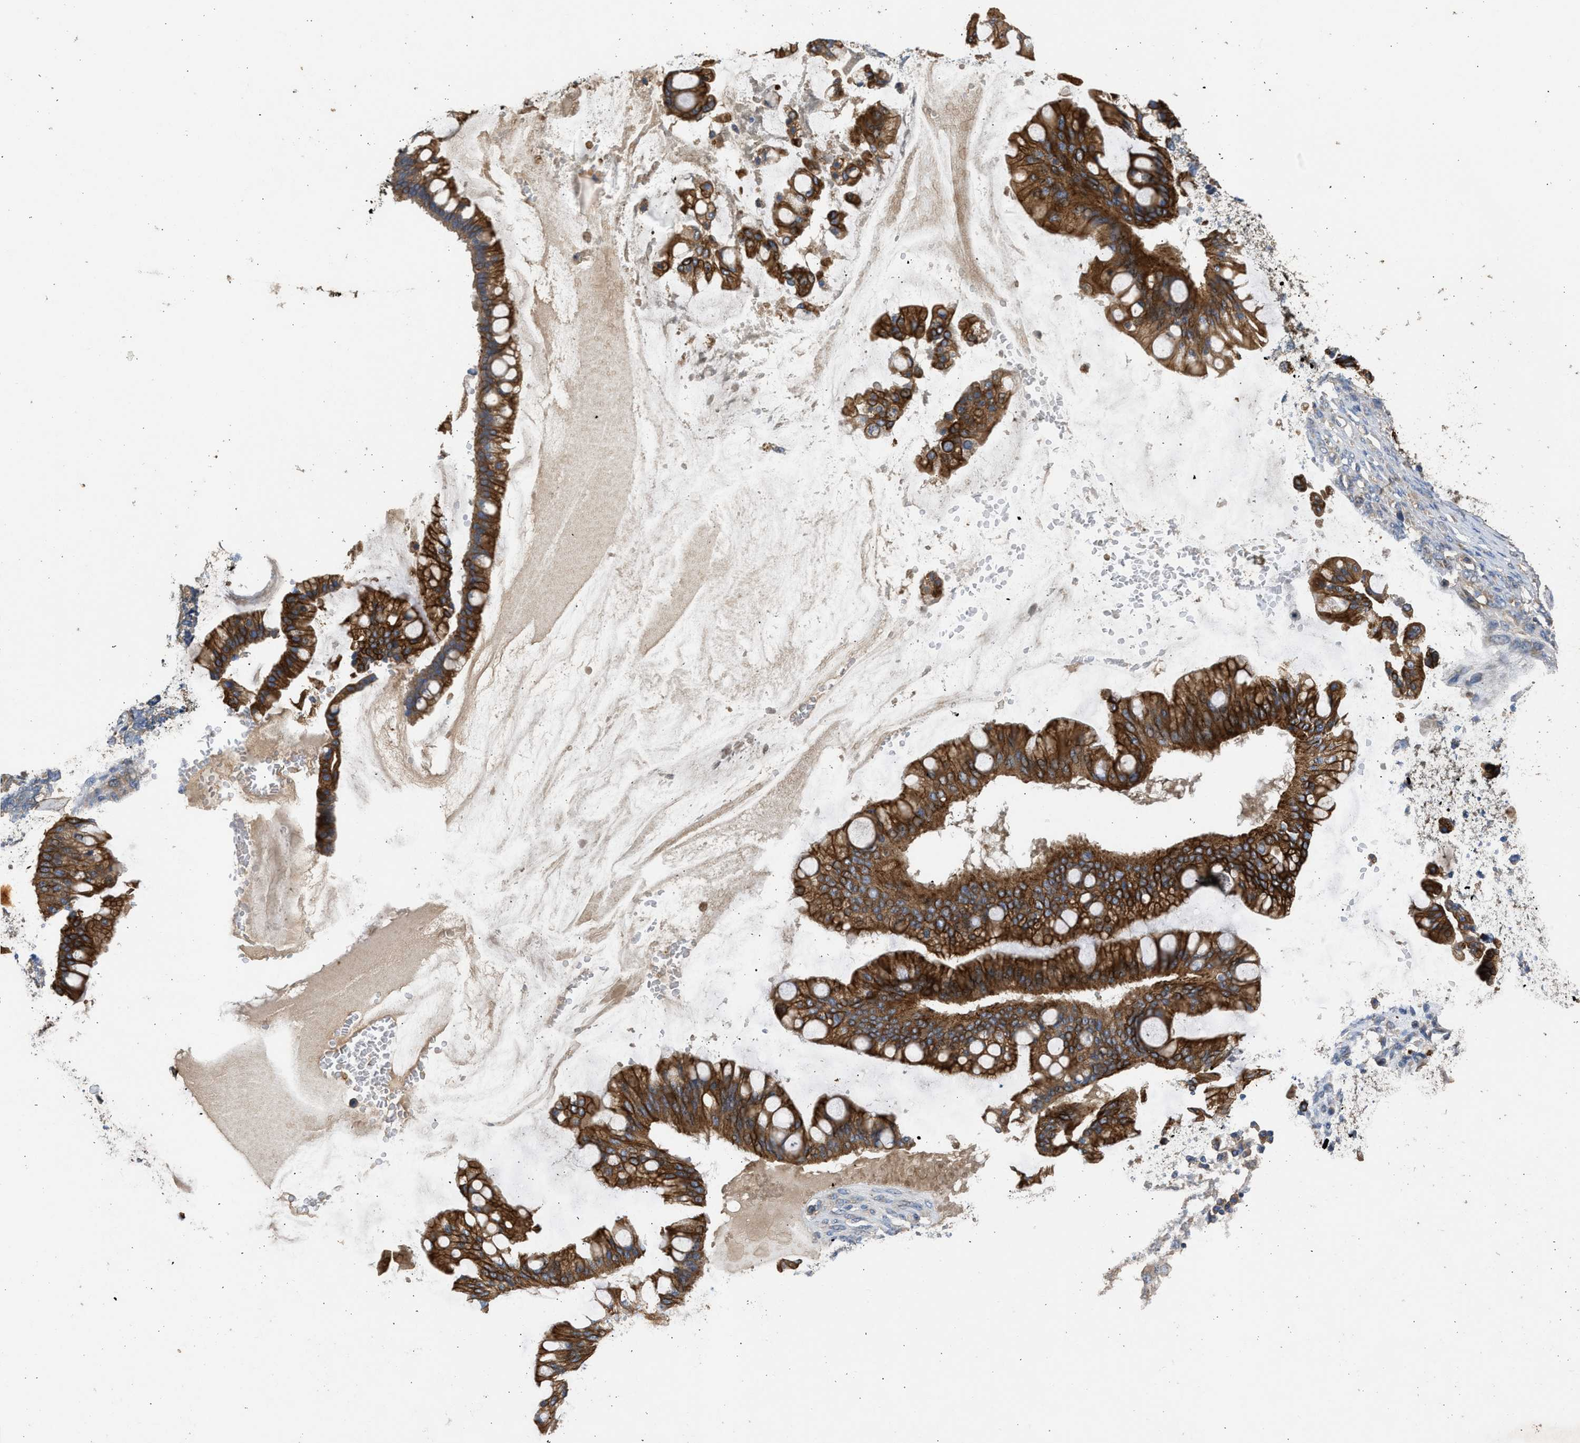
{"staining": {"intensity": "strong", "quantity": ">75%", "location": "cytoplasmic/membranous"}, "tissue": "ovarian cancer", "cell_type": "Tumor cells", "image_type": "cancer", "snomed": [{"axis": "morphology", "description": "Cystadenocarcinoma, mucinous, NOS"}, {"axis": "topography", "description": "Ovary"}], "caption": "Human ovarian cancer stained with a brown dye exhibits strong cytoplasmic/membranous positive positivity in approximately >75% of tumor cells.", "gene": "CSRNP2", "patient": {"sex": "female", "age": 73}}